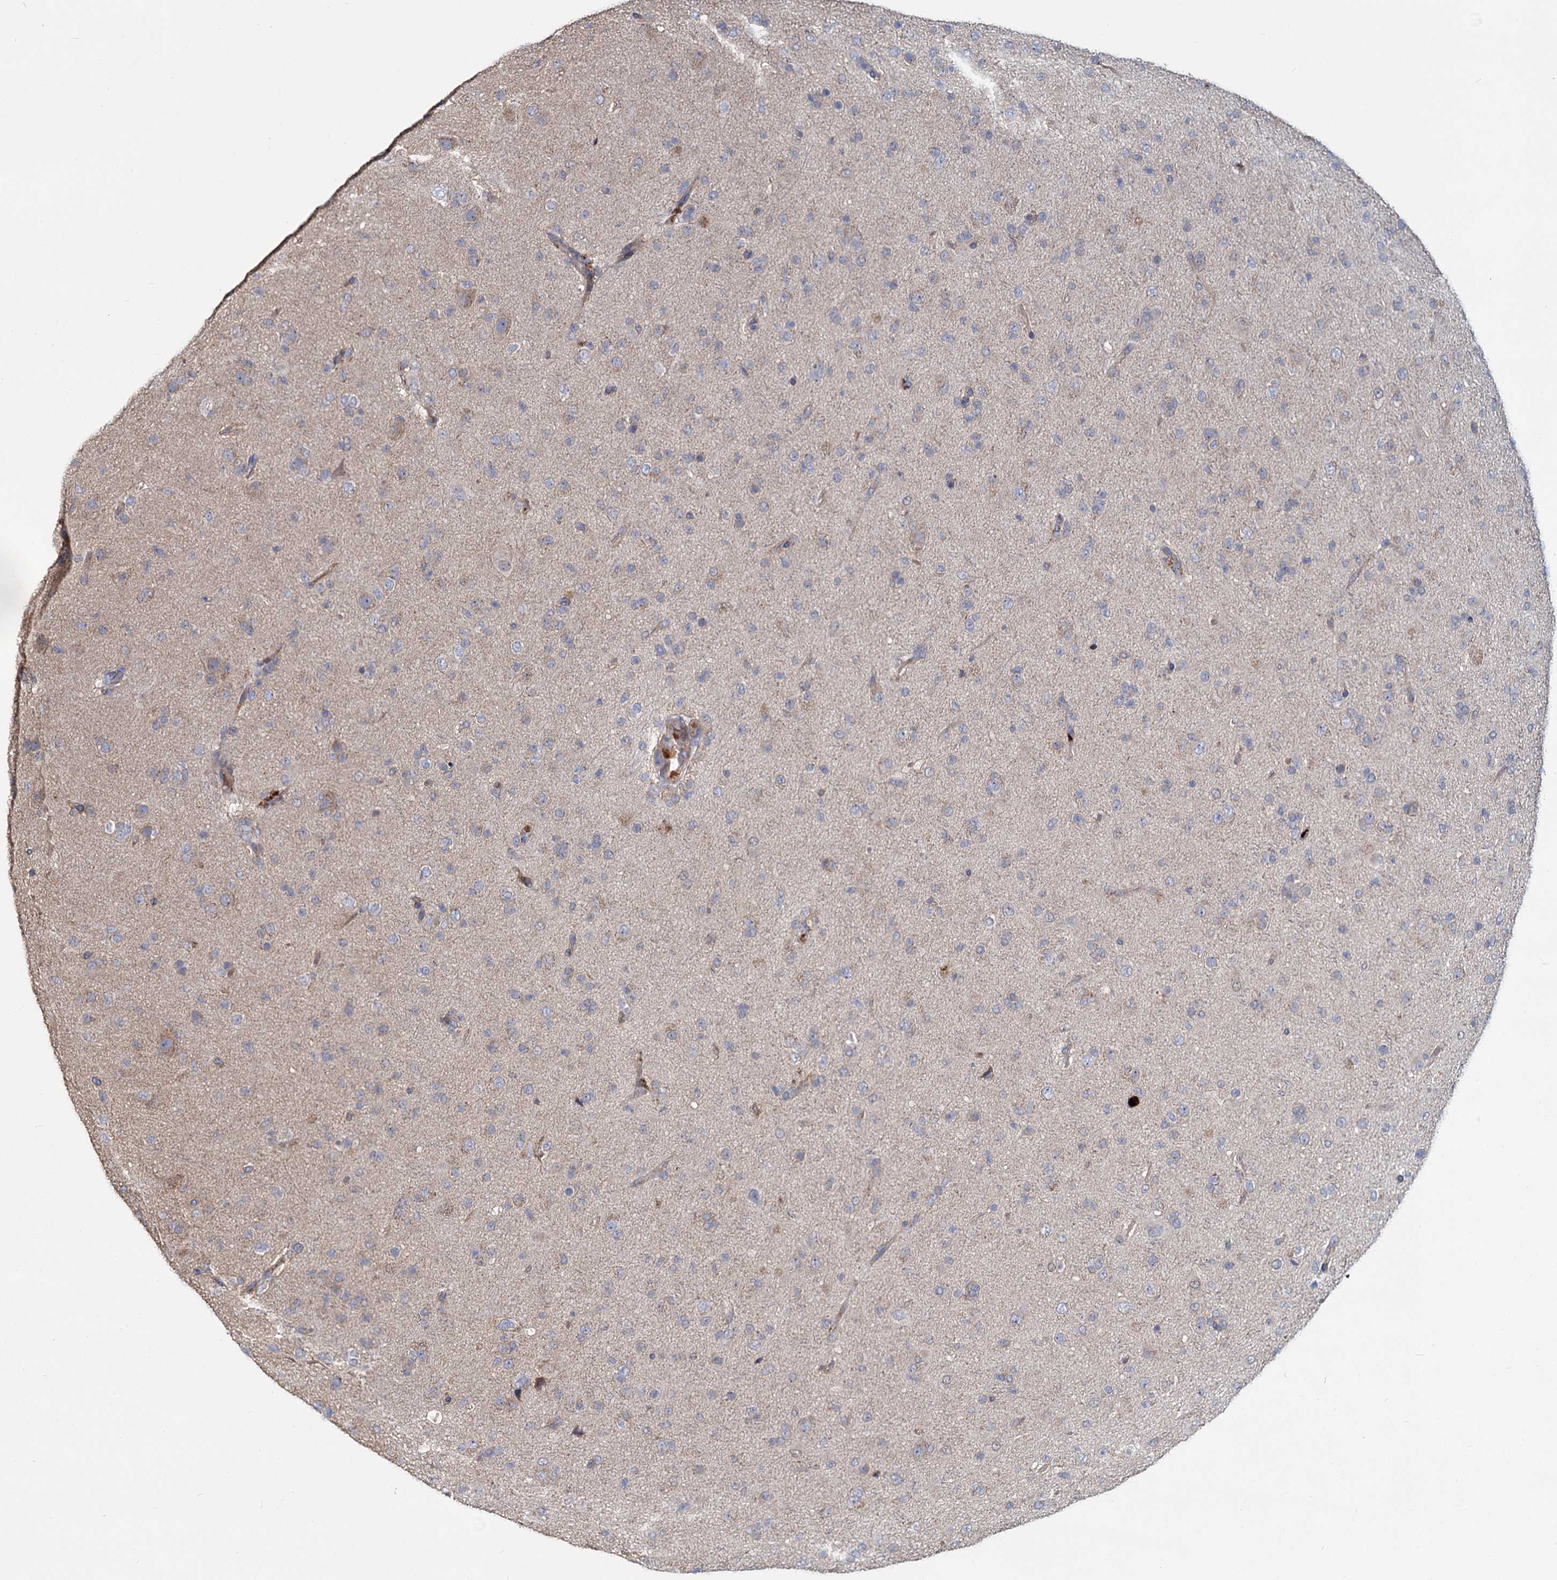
{"staining": {"intensity": "negative", "quantity": "none", "location": "none"}, "tissue": "glioma", "cell_type": "Tumor cells", "image_type": "cancer", "snomed": [{"axis": "morphology", "description": "Glioma, malignant, Low grade"}, {"axis": "topography", "description": "Brain"}], "caption": "Tumor cells are negative for brown protein staining in malignant glioma (low-grade).", "gene": "DCUN1D2", "patient": {"sex": "male", "age": 65}}